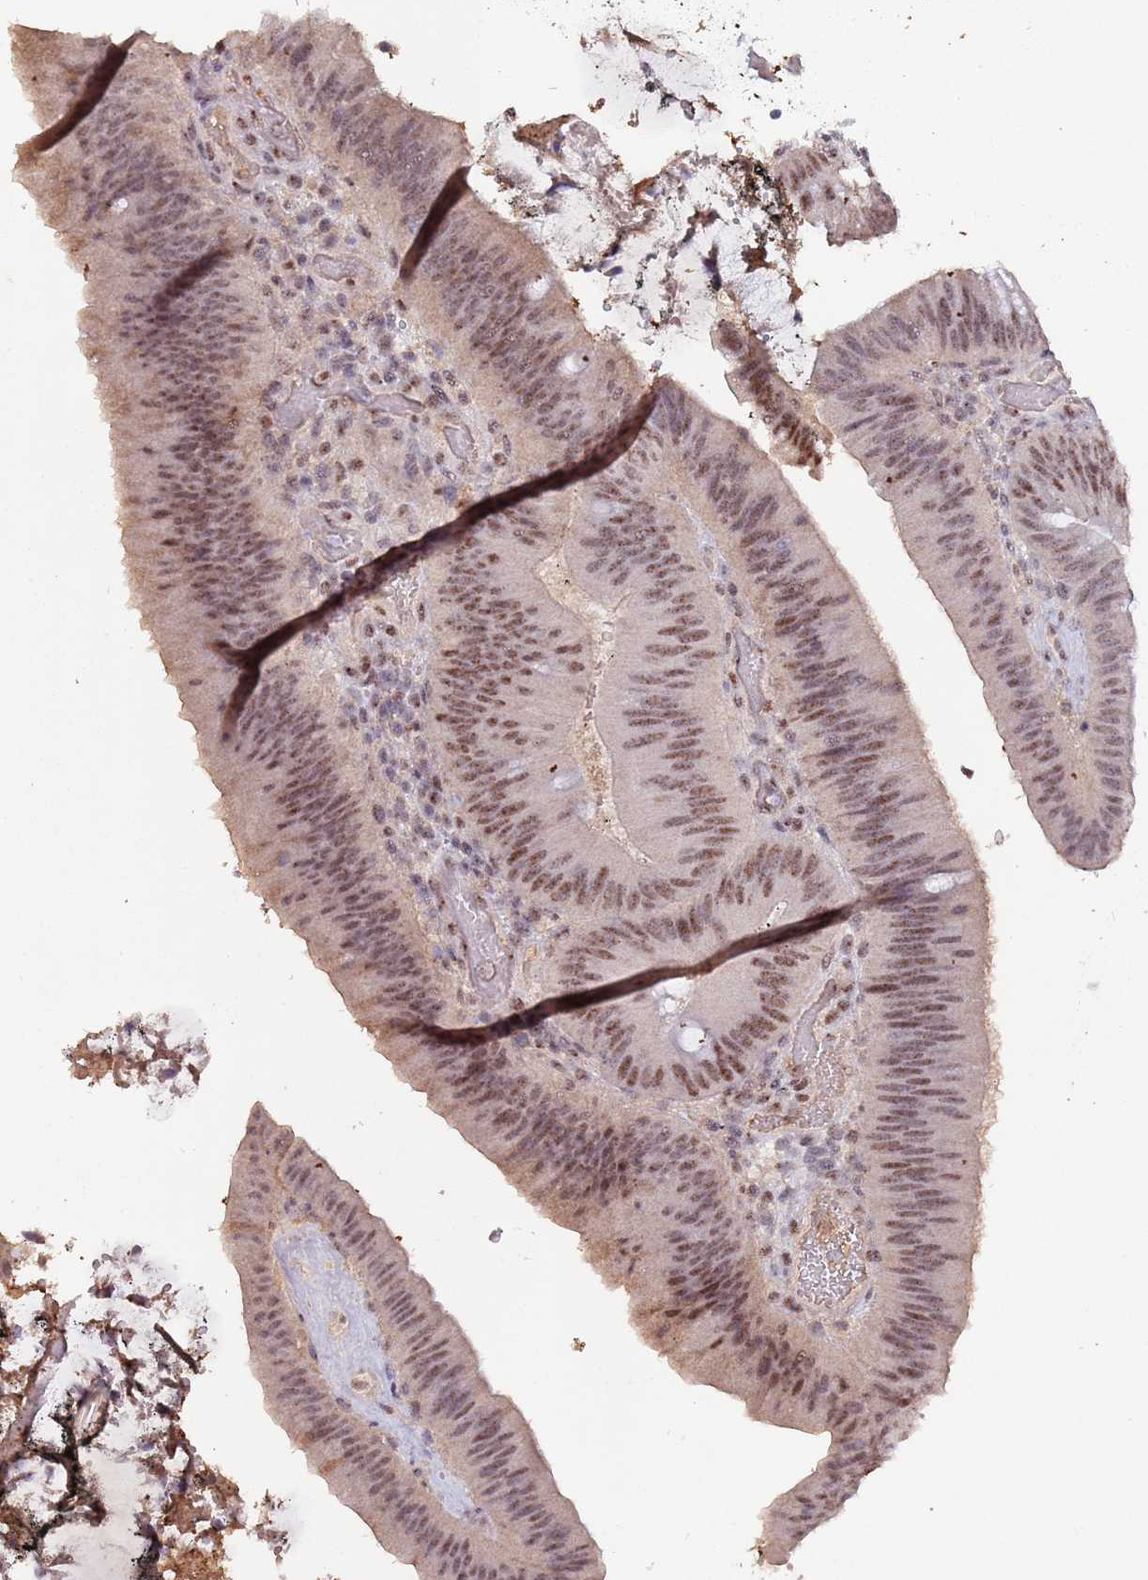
{"staining": {"intensity": "moderate", "quantity": ">75%", "location": "nuclear"}, "tissue": "colorectal cancer", "cell_type": "Tumor cells", "image_type": "cancer", "snomed": [{"axis": "morphology", "description": "Adenocarcinoma, NOS"}, {"axis": "topography", "description": "Colon"}], "caption": "This is a histology image of immunohistochemistry staining of colorectal cancer, which shows moderate expression in the nuclear of tumor cells.", "gene": "CIZ1", "patient": {"sex": "female", "age": 43}}